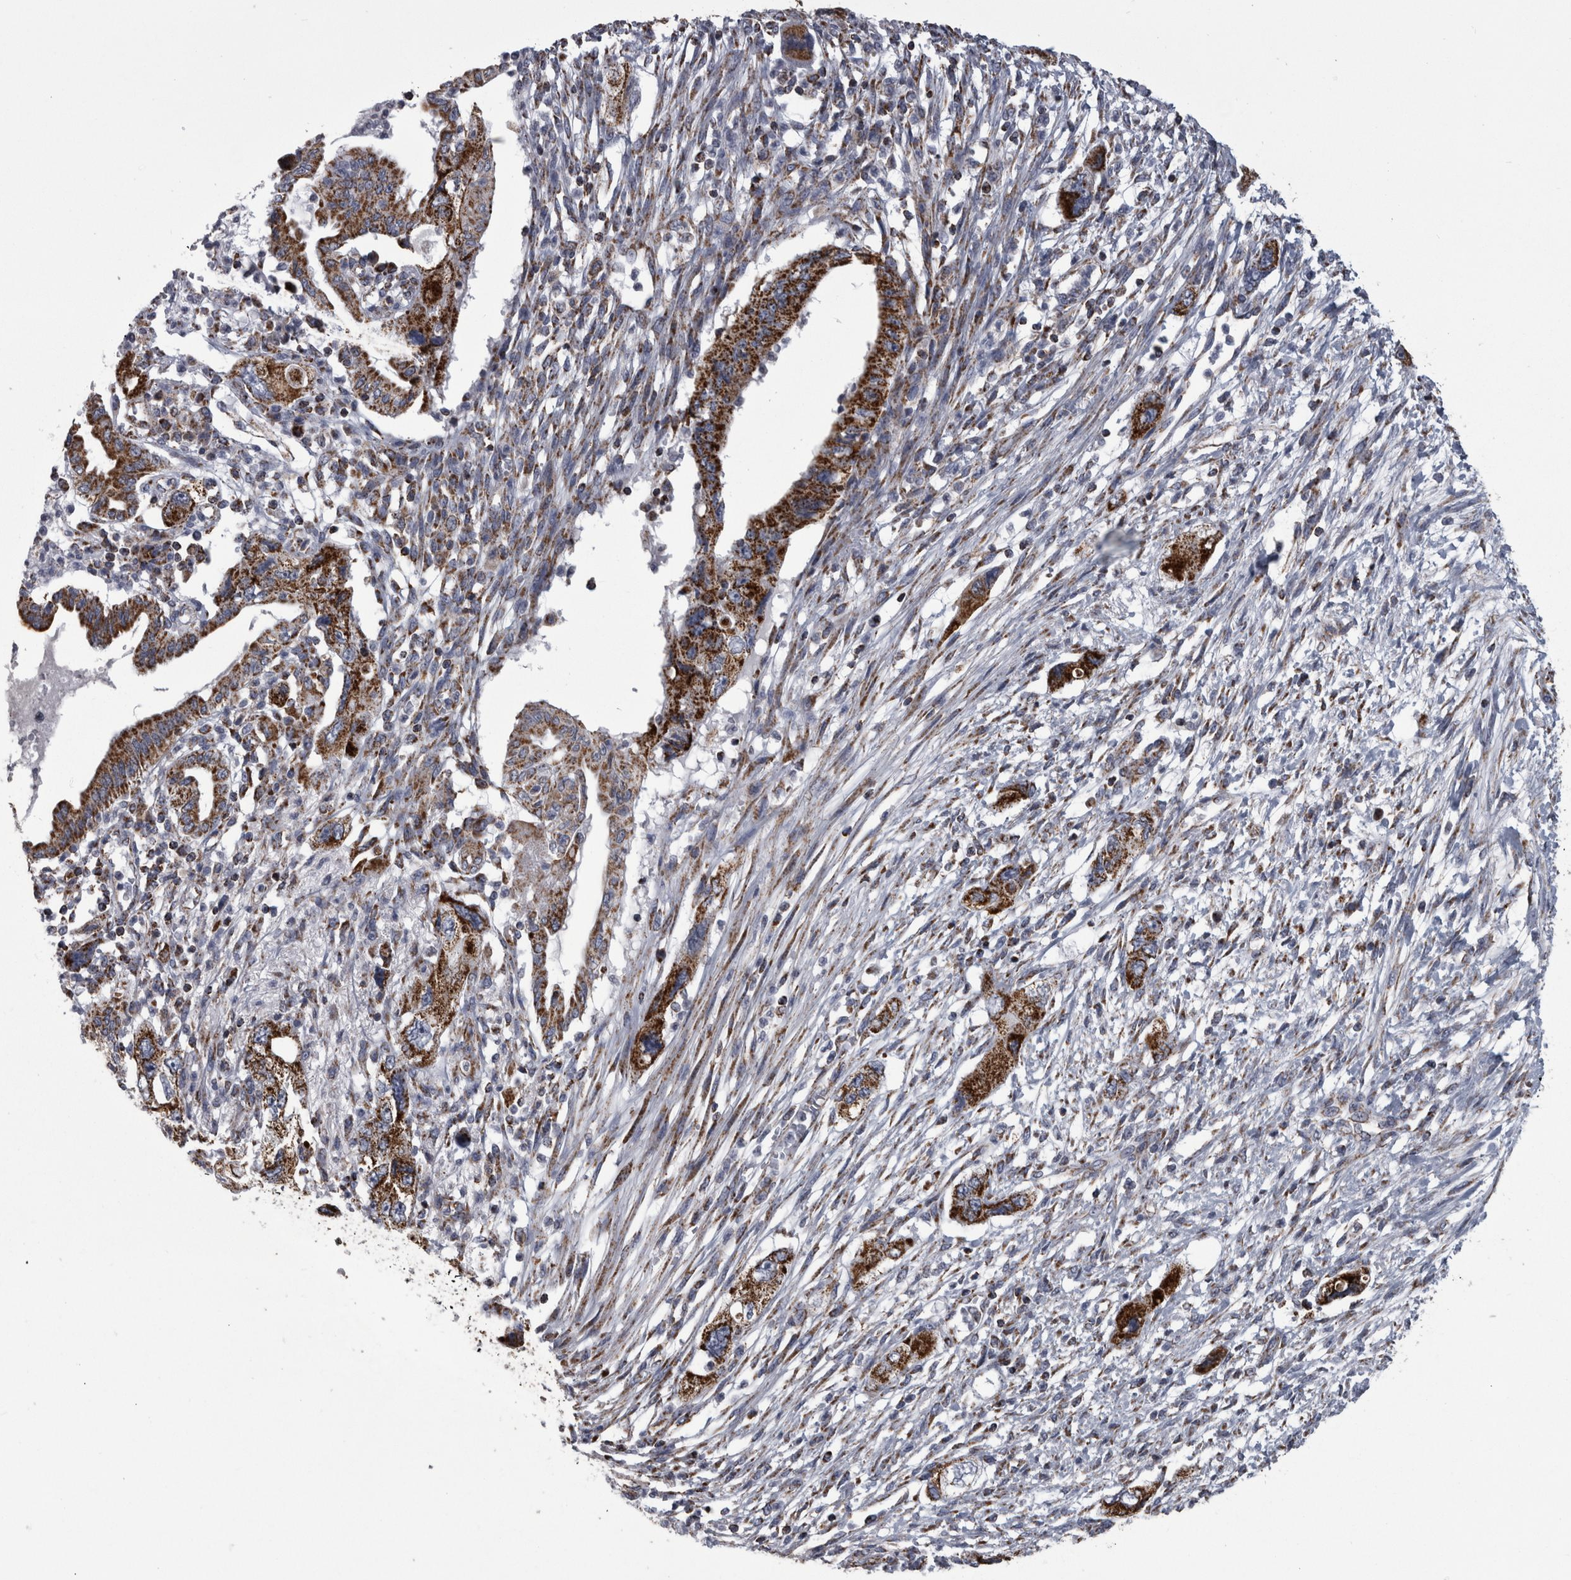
{"staining": {"intensity": "strong", "quantity": ">75%", "location": "cytoplasmic/membranous"}, "tissue": "pancreatic cancer", "cell_type": "Tumor cells", "image_type": "cancer", "snomed": [{"axis": "morphology", "description": "Adenocarcinoma, NOS"}, {"axis": "topography", "description": "Pancreas"}], "caption": "An image of human pancreatic cancer stained for a protein displays strong cytoplasmic/membranous brown staining in tumor cells.", "gene": "MDH2", "patient": {"sex": "female", "age": 73}}